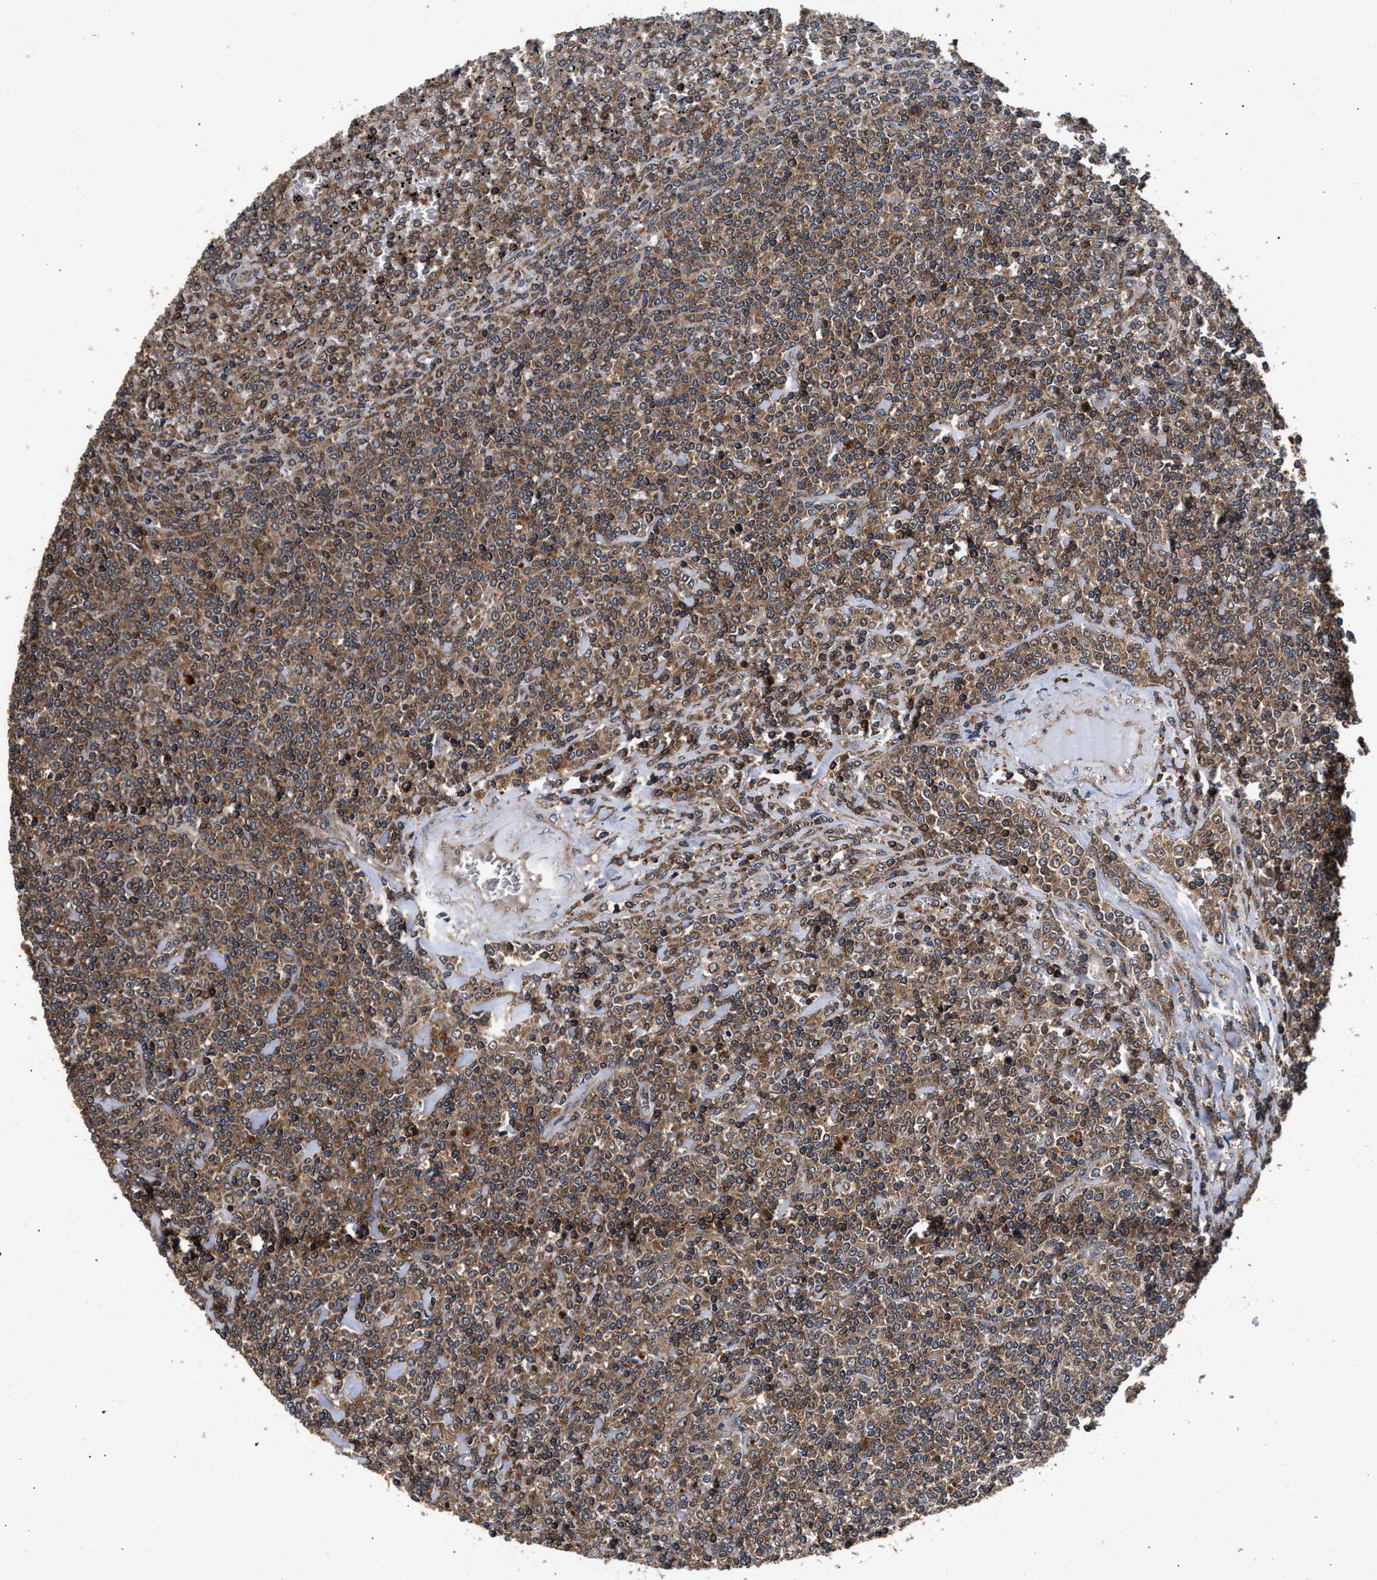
{"staining": {"intensity": "moderate", "quantity": ">75%", "location": "cytoplasmic/membranous"}, "tissue": "lymphoma", "cell_type": "Tumor cells", "image_type": "cancer", "snomed": [{"axis": "morphology", "description": "Malignant lymphoma, non-Hodgkin's type, Low grade"}, {"axis": "topography", "description": "Spleen"}], "caption": "Immunohistochemical staining of human lymphoma exhibits medium levels of moderate cytoplasmic/membranous protein staining in approximately >75% of tumor cells.", "gene": "NFKB2", "patient": {"sex": "female", "age": 19}}